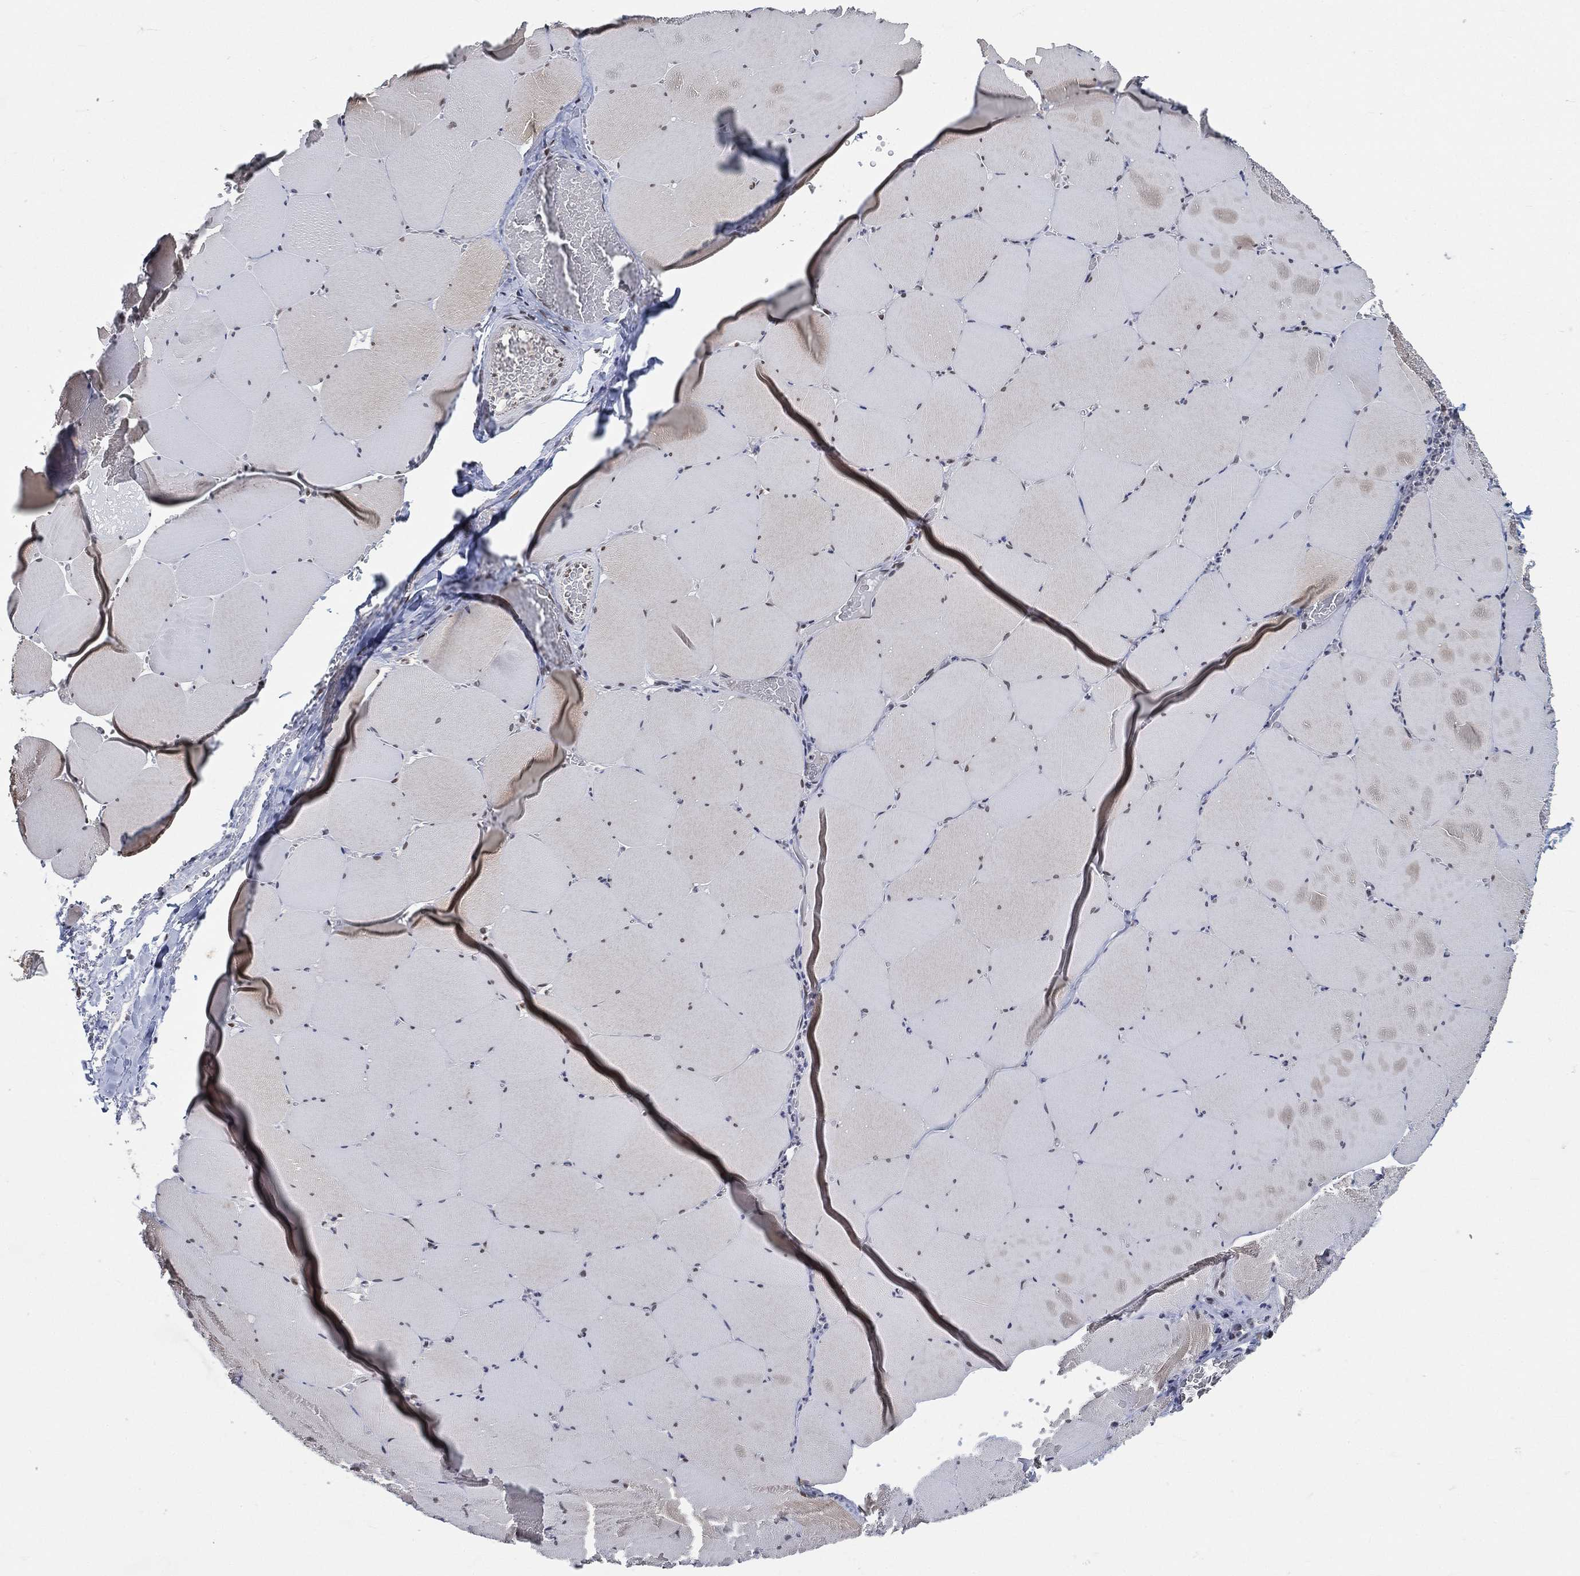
{"staining": {"intensity": "moderate", "quantity": "<25%", "location": "nuclear"}, "tissue": "skeletal muscle", "cell_type": "Myocytes", "image_type": "normal", "snomed": [{"axis": "morphology", "description": "Normal tissue, NOS"}, {"axis": "morphology", "description": "Malignant melanoma, Metastatic site"}, {"axis": "topography", "description": "Skeletal muscle"}], "caption": "Myocytes reveal low levels of moderate nuclear positivity in about <25% of cells in normal skeletal muscle.", "gene": "YLPM1", "patient": {"sex": "male", "age": 50}}